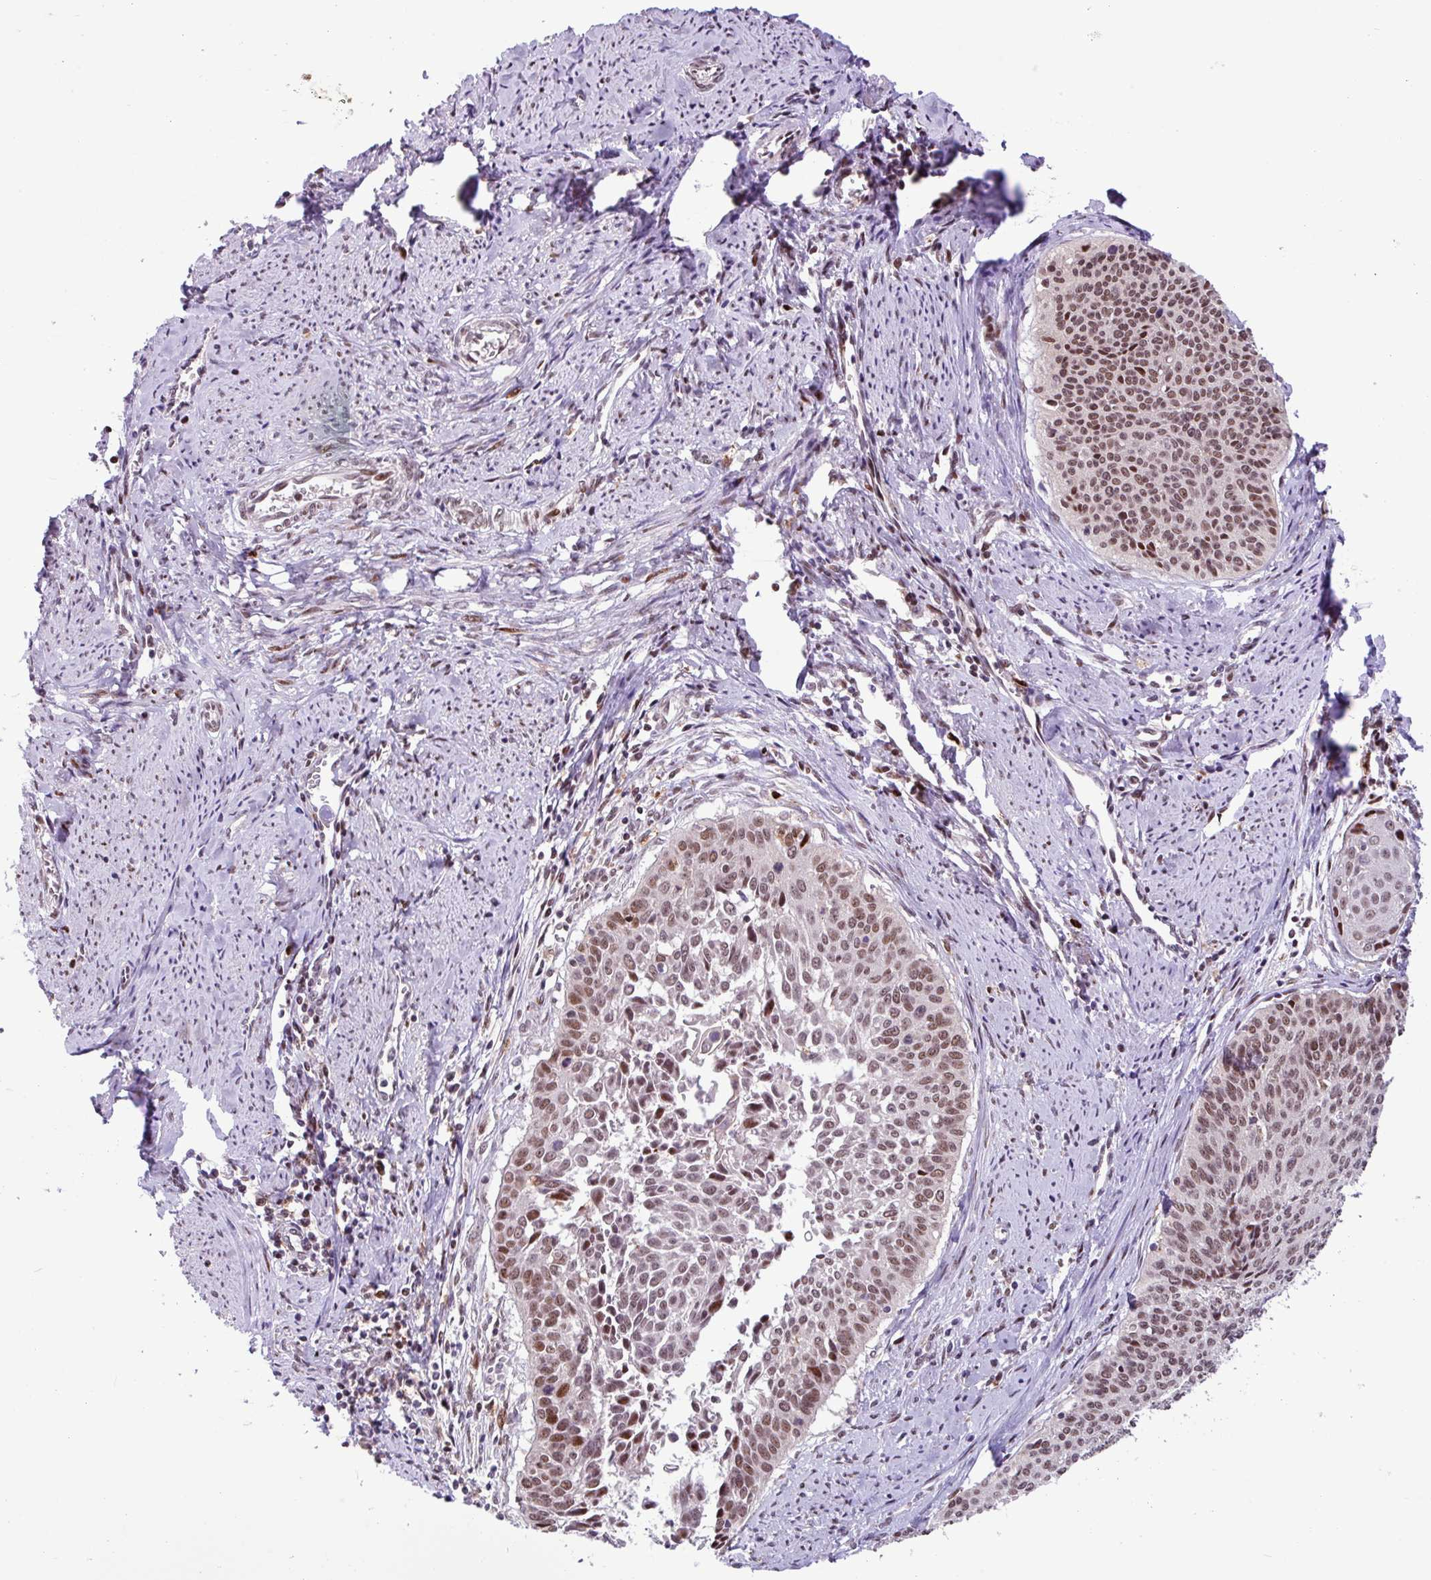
{"staining": {"intensity": "moderate", "quantity": ">75%", "location": "nuclear"}, "tissue": "cervical cancer", "cell_type": "Tumor cells", "image_type": "cancer", "snomed": [{"axis": "morphology", "description": "Squamous cell carcinoma, NOS"}, {"axis": "topography", "description": "Cervix"}], "caption": "This histopathology image reveals immunohistochemistry (IHC) staining of cervical cancer, with medium moderate nuclear positivity in approximately >75% of tumor cells.", "gene": "BRD3", "patient": {"sex": "female", "age": 55}}